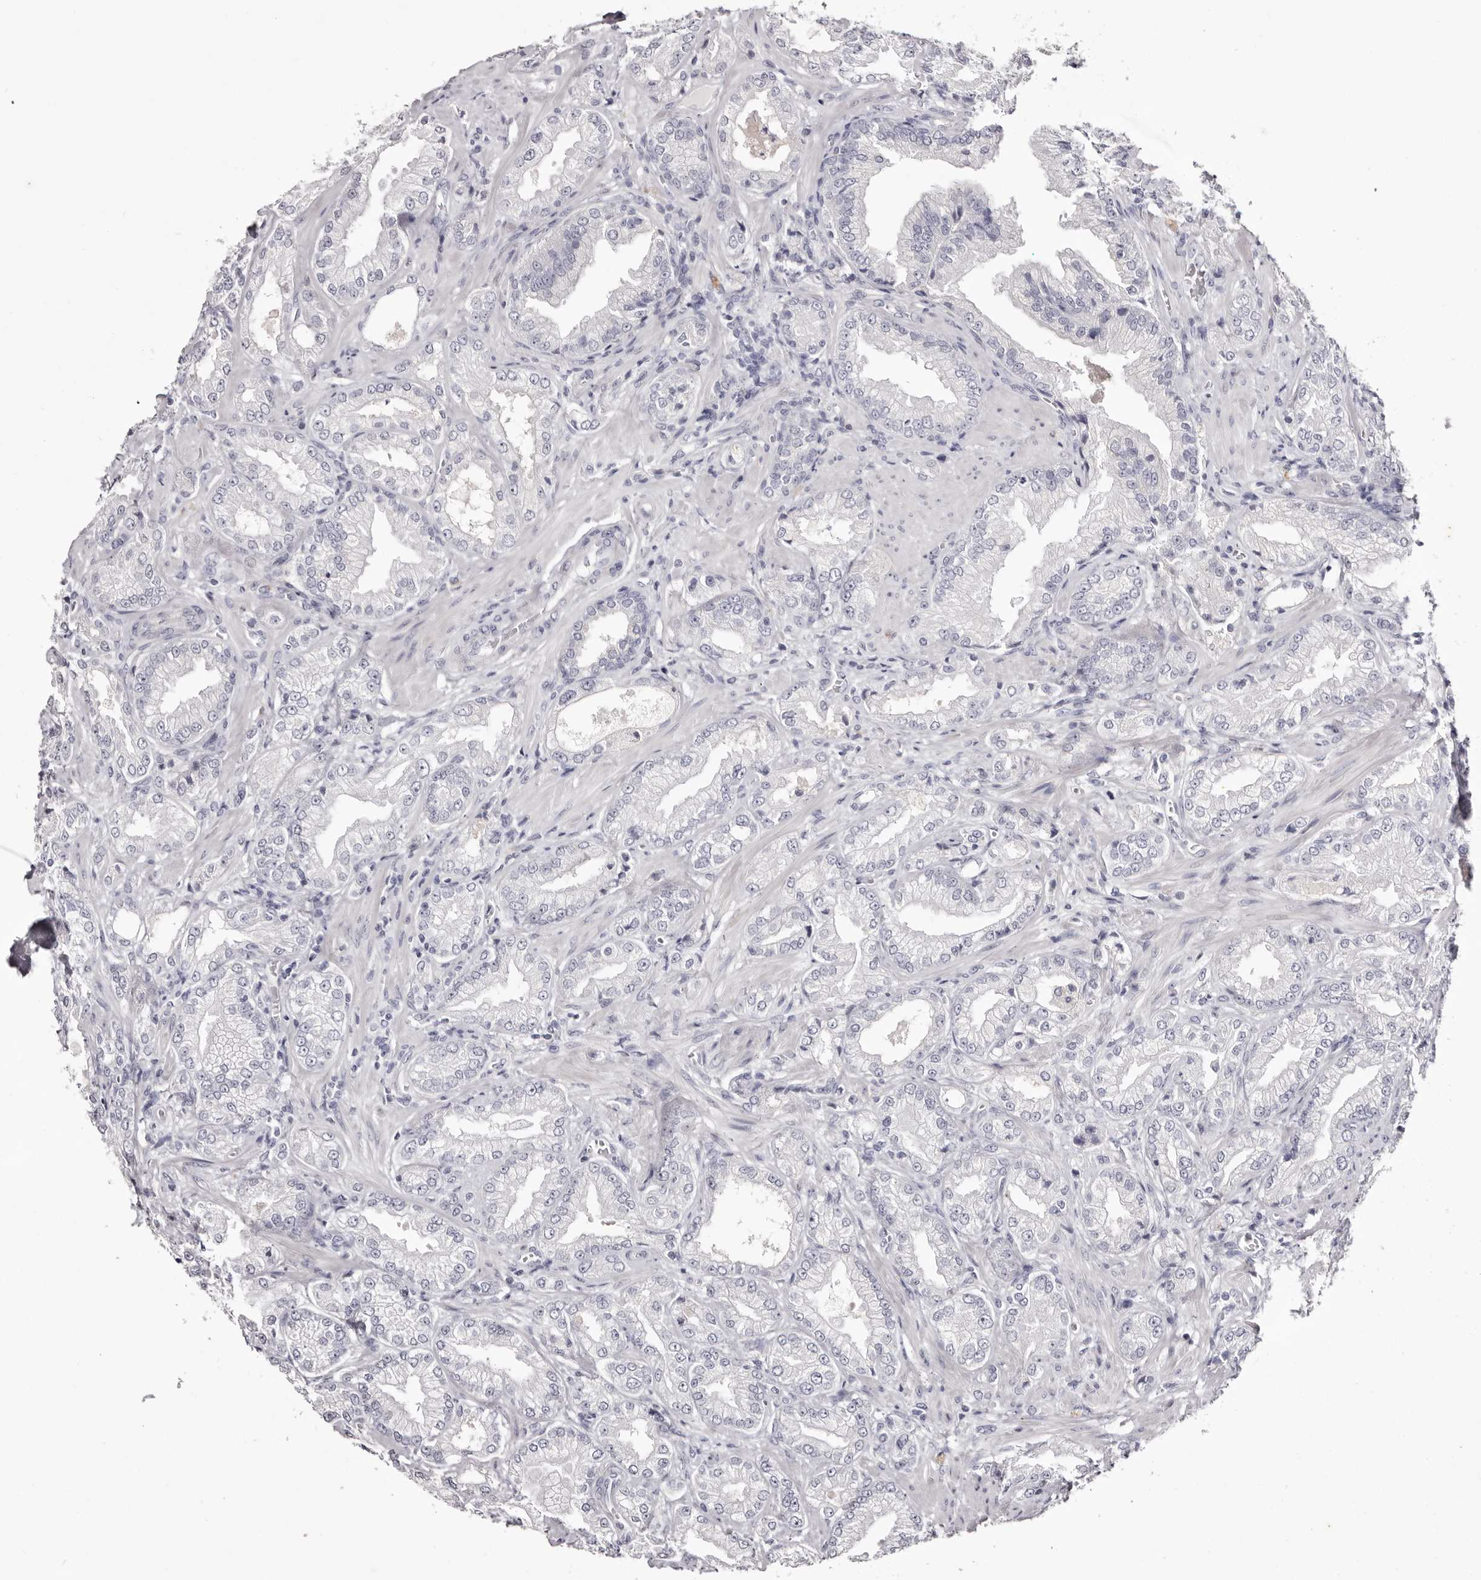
{"staining": {"intensity": "negative", "quantity": "none", "location": "none"}, "tissue": "prostate cancer", "cell_type": "Tumor cells", "image_type": "cancer", "snomed": [{"axis": "morphology", "description": "Adenocarcinoma, Low grade"}, {"axis": "topography", "description": "Prostate"}], "caption": "The photomicrograph shows no staining of tumor cells in prostate cancer. Nuclei are stained in blue.", "gene": "CA6", "patient": {"sex": "male", "age": 62}}